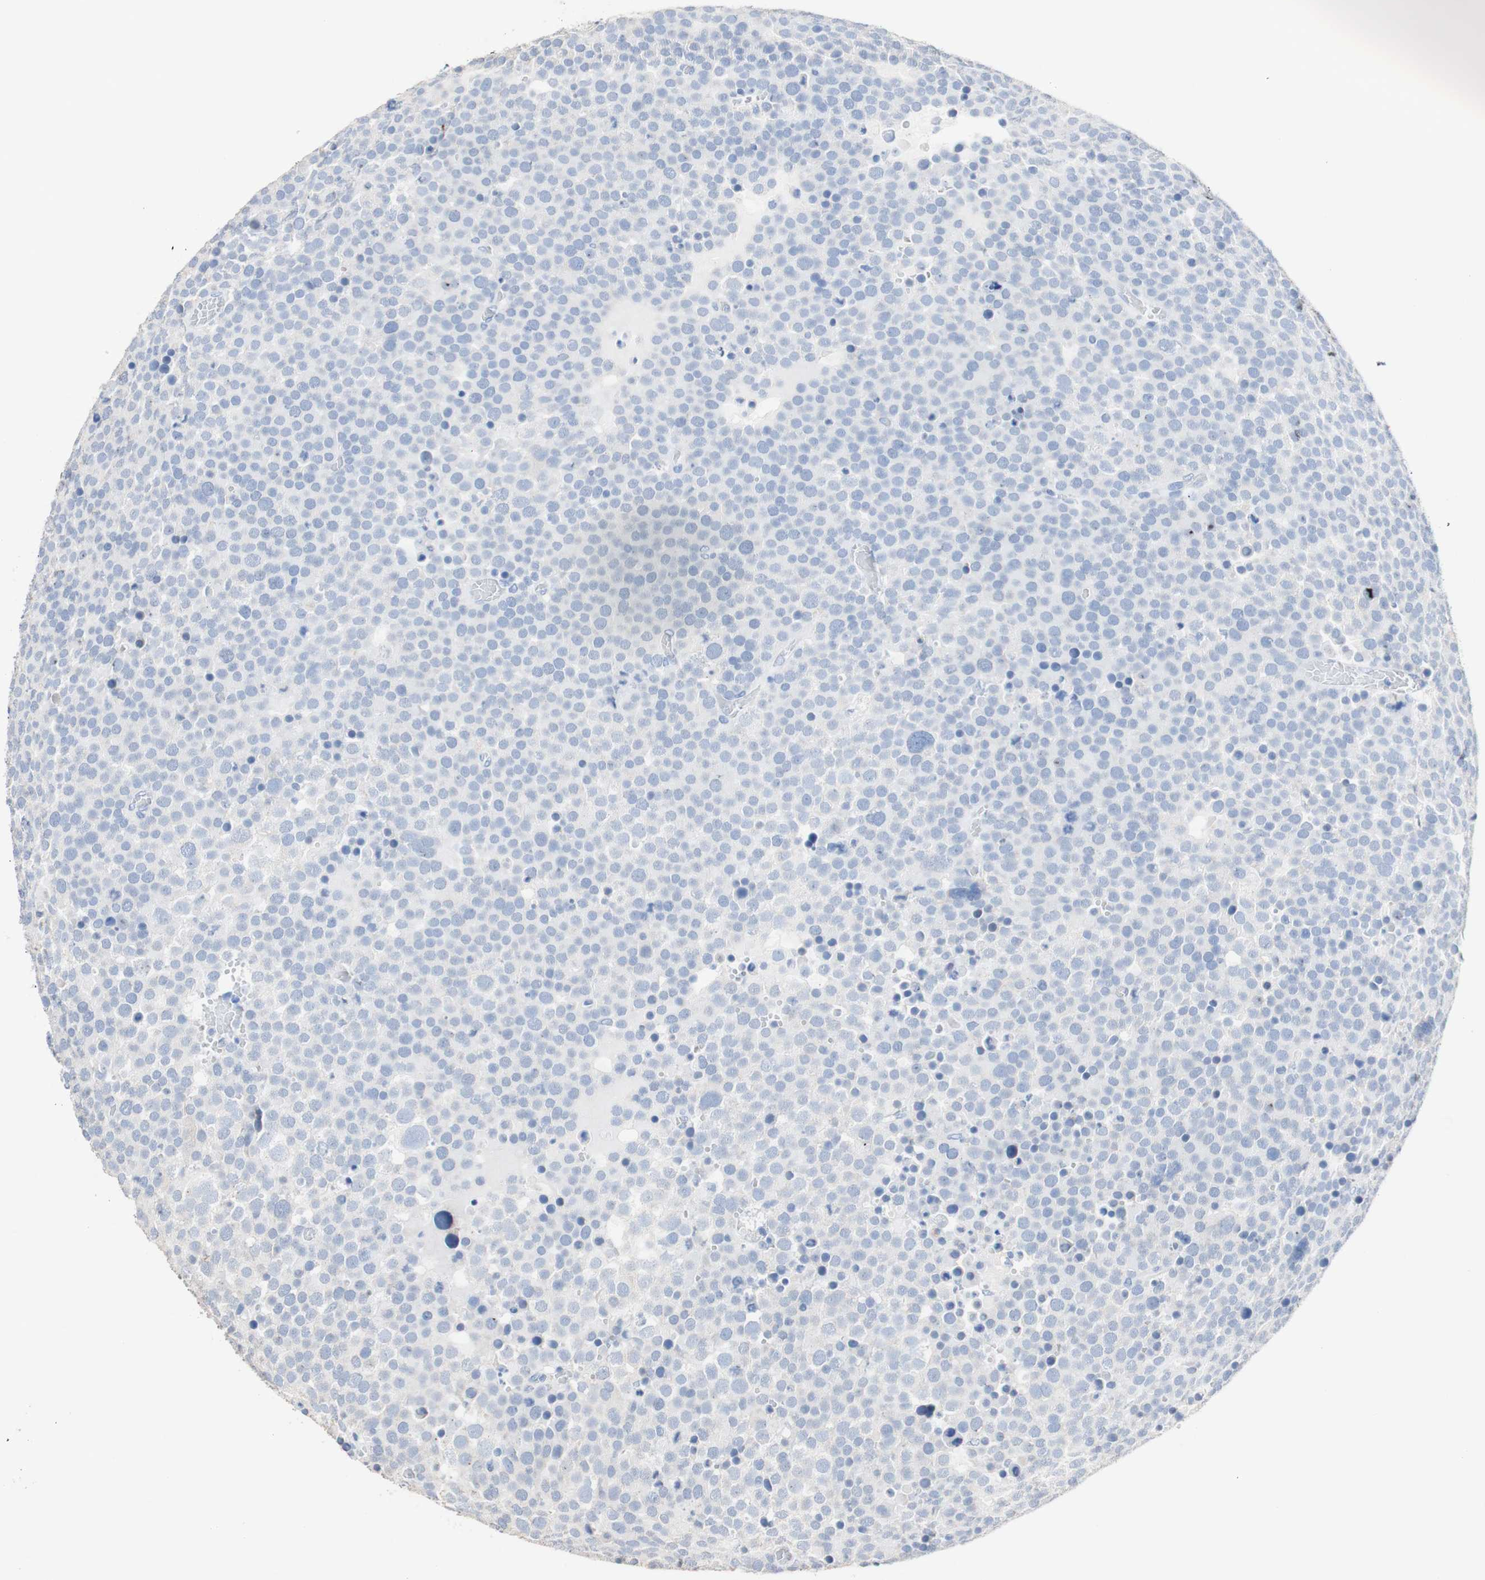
{"staining": {"intensity": "negative", "quantity": "none", "location": "none"}, "tissue": "testis cancer", "cell_type": "Tumor cells", "image_type": "cancer", "snomed": [{"axis": "morphology", "description": "Seminoma, NOS"}, {"axis": "topography", "description": "Testis"}], "caption": "IHC histopathology image of neoplastic tissue: human testis cancer (seminoma) stained with DAB demonstrates no significant protein positivity in tumor cells.", "gene": "DSC2", "patient": {"sex": "male", "age": 71}}